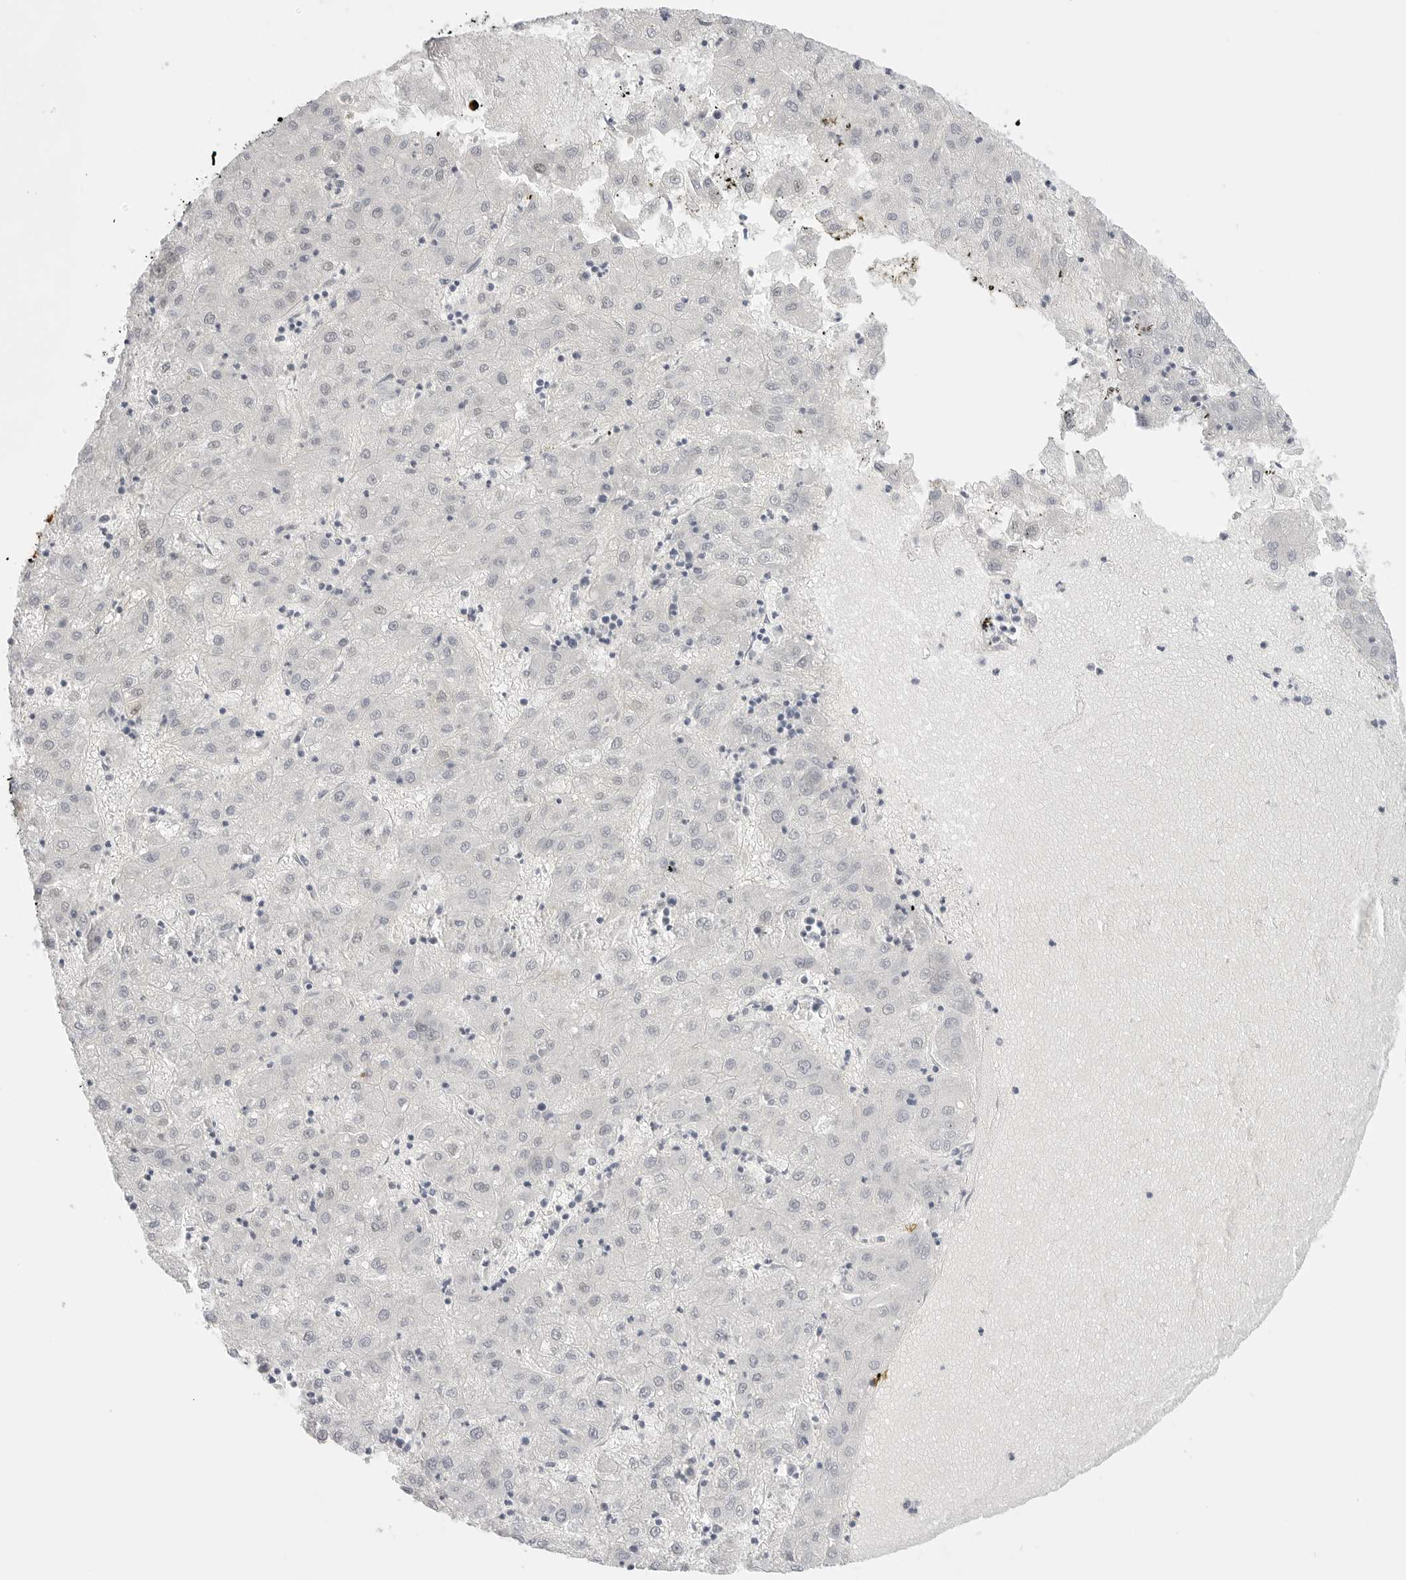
{"staining": {"intensity": "negative", "quantity": "none", "location": "none"}, "tissue": "liver cancer", "cell_type": "Tumor cells", "image_type": "cancer", "snomed": [{"axis": "morphology", "description": "Carcinoma, Hepatocellular, NOS"}, {"axis": "topography", "description": "Liver"}], "caption": "A high-resolution image shows immunohistochemistry staining of liver hepatocellular carcinoma, which shows no significant staining in tumor cells.", "gene": "HMGCS2", "patient": {"sex": "male", "age": 72}}